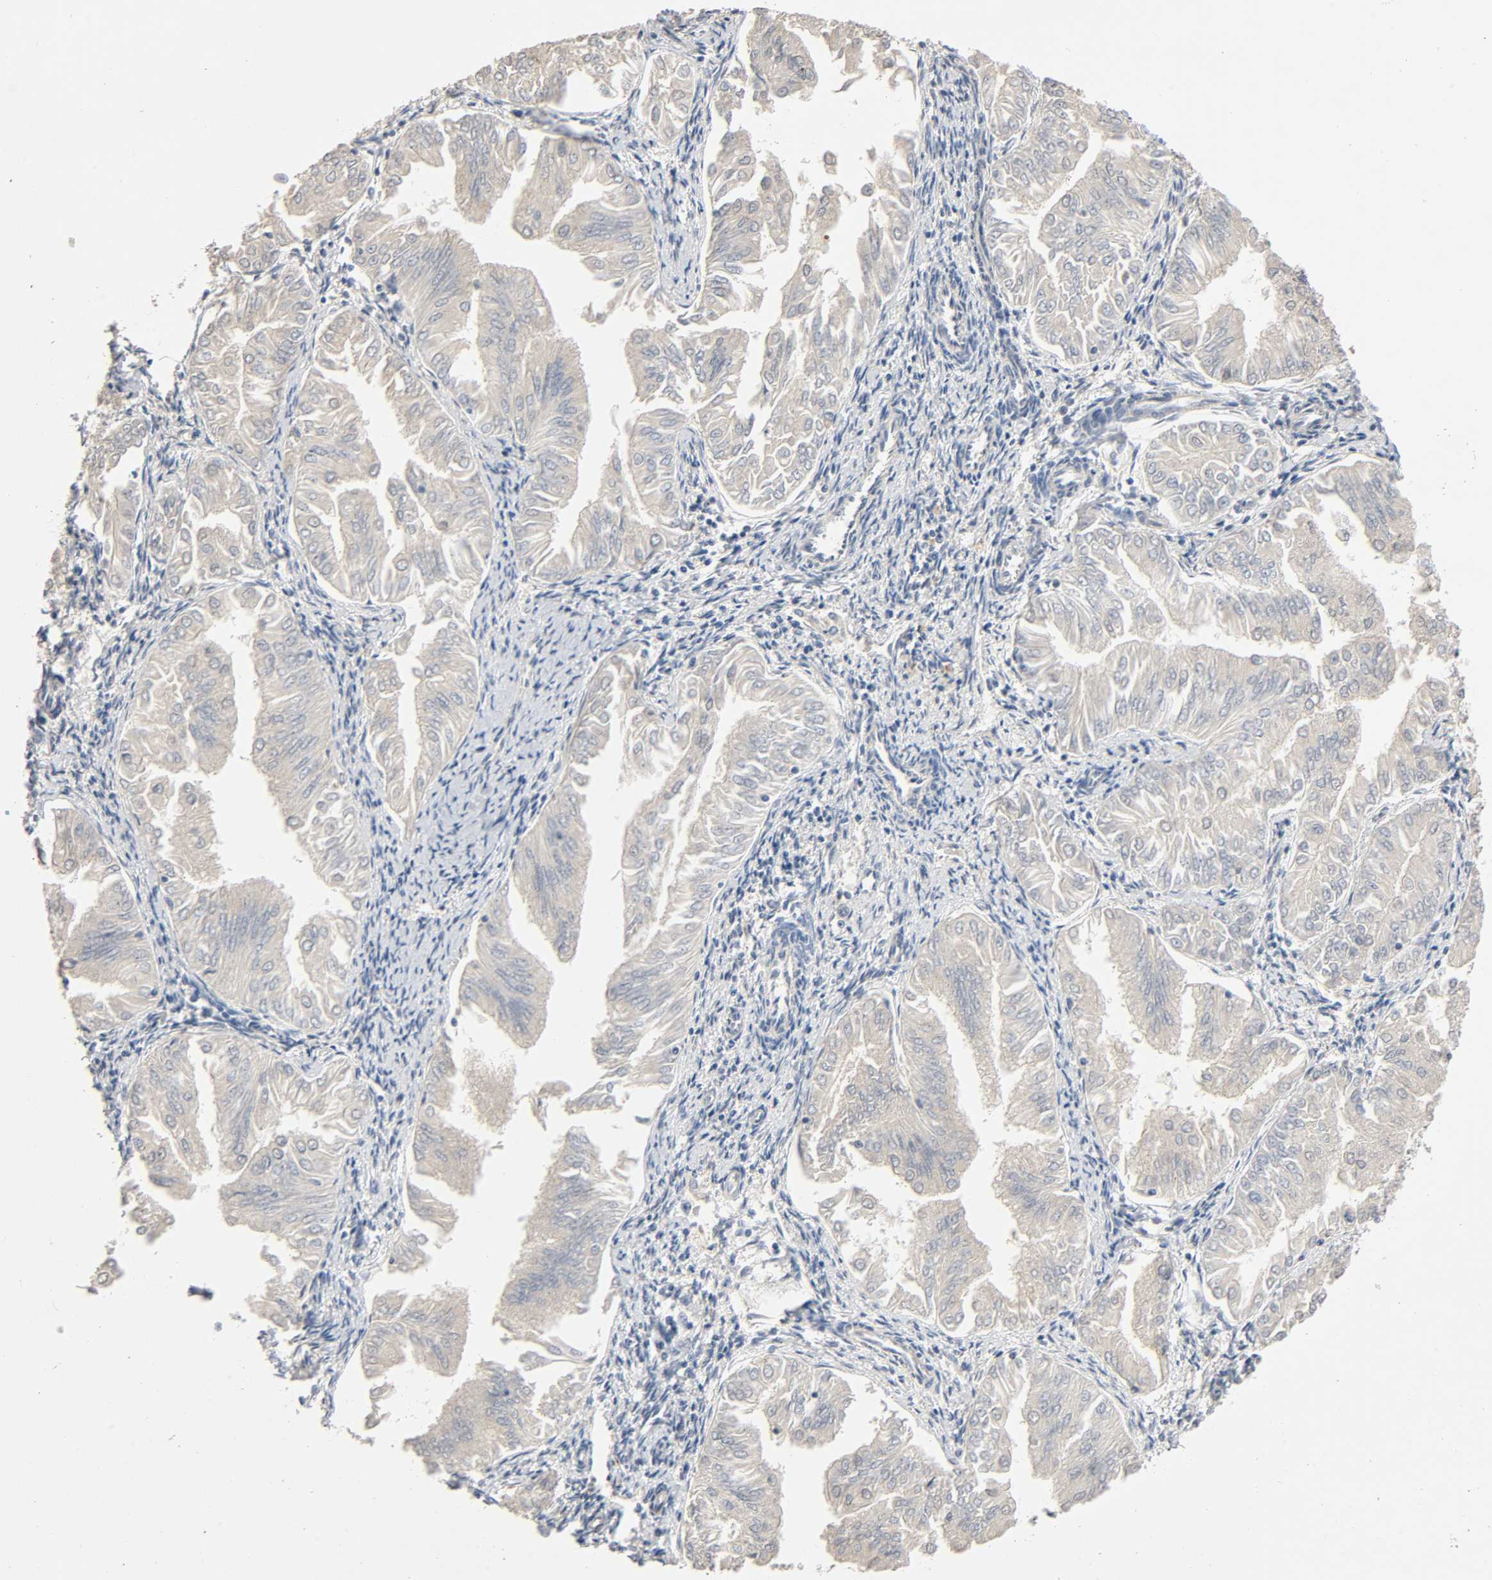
{"staining": {"intensity": "negative", "quantity": "none", "location": "none"}, "tissue": "endometrial cancer", "cell_type": "Tumor cells", "image_type": "cancer", "snomed": [{"axis": "morphology", "description": "Adenocarcinoma, NOS"}, {"axis": "topography", "description": "Endometrium"}], "caption": "There is no significant expression in tumor cells of endometrial cancer.", "gene": "MAGEA8", "patient": {"sex": "female", "age": 53}}